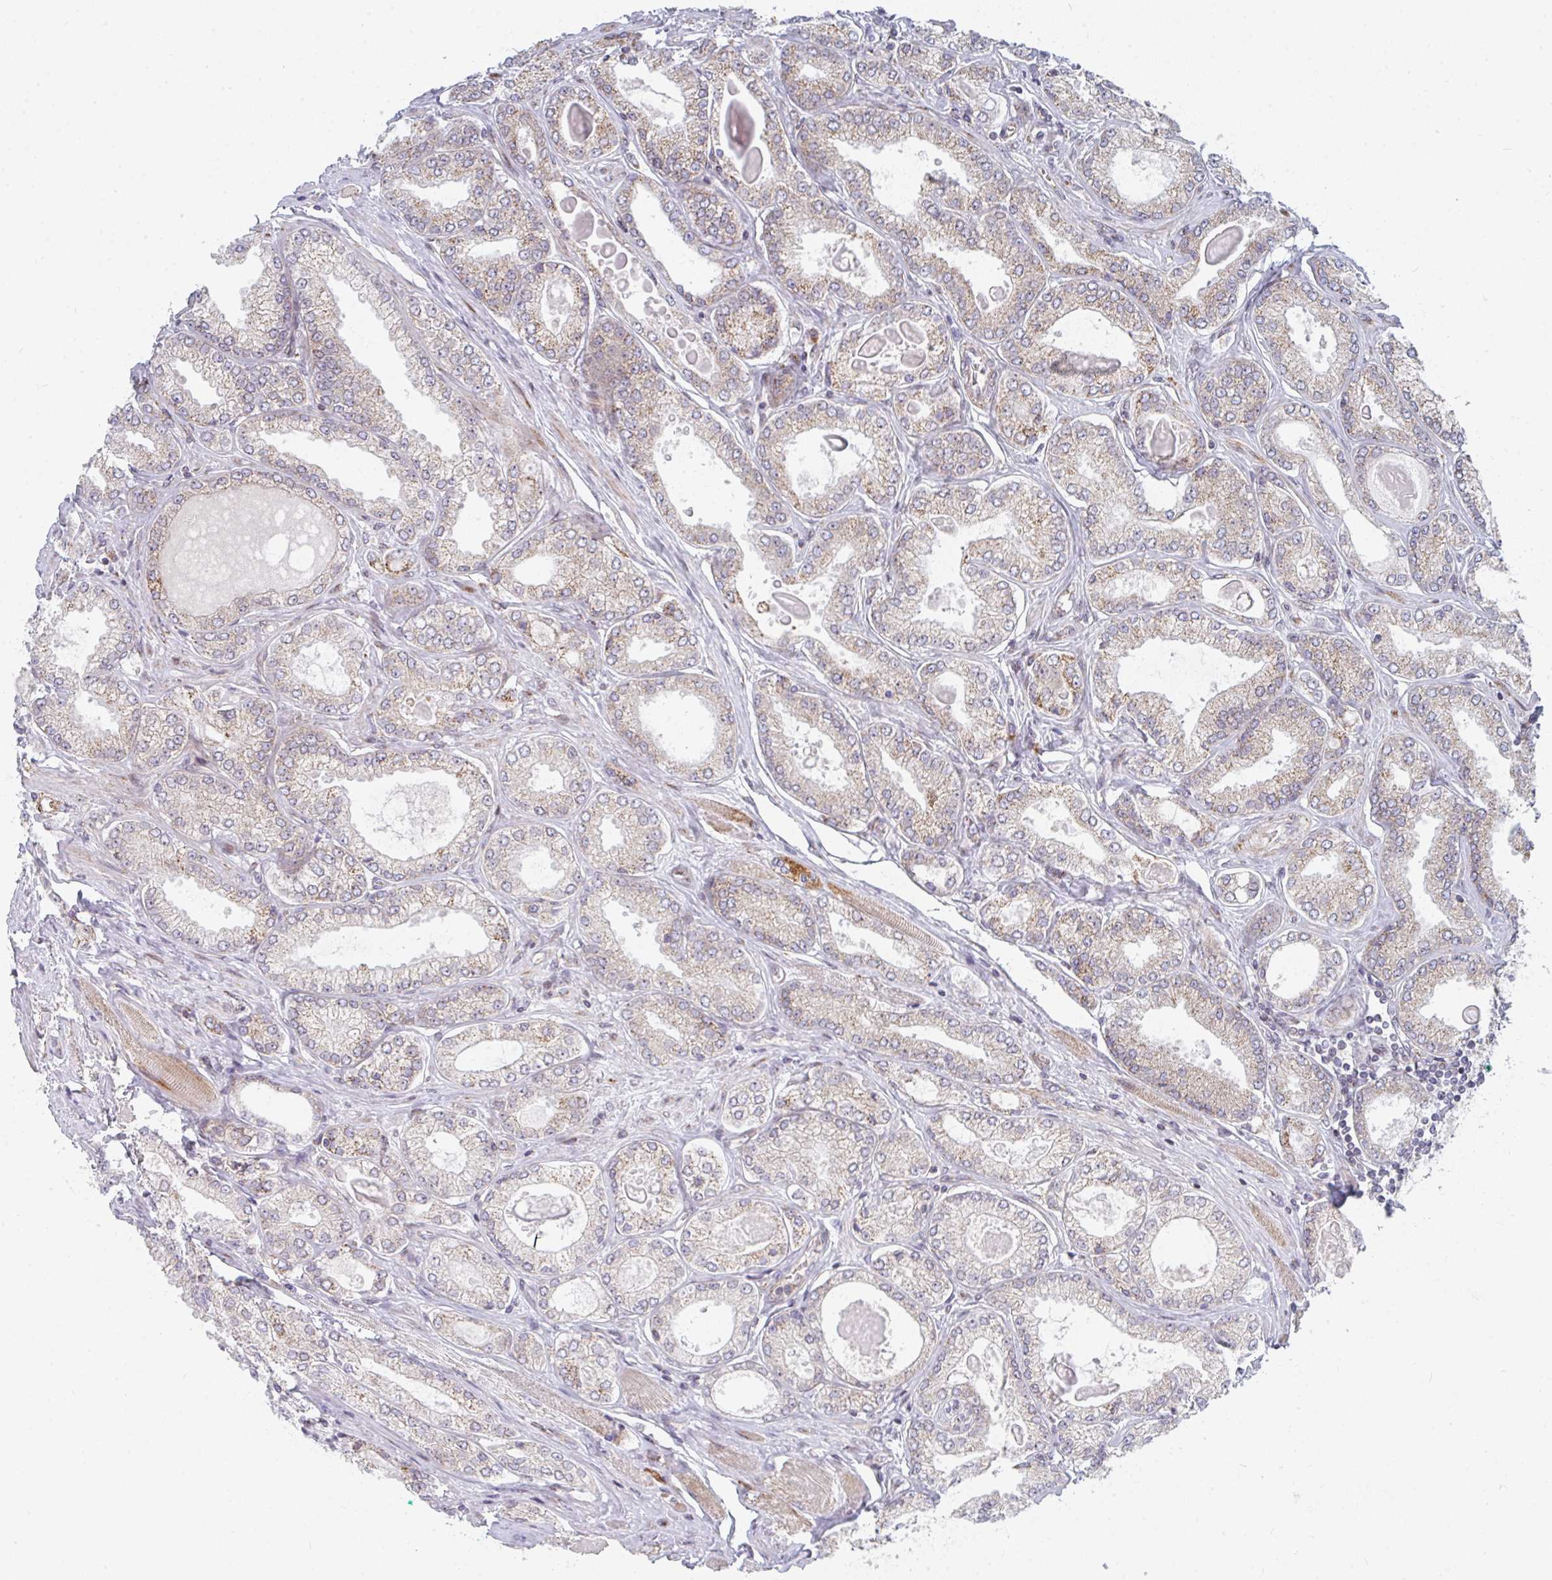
{"staining": {"intensity": "weak", "quantity": "25%-75%", "location": "cytoplasmic/membranous"}, "tissue": "prostate cancer", "cell_type": "Tumor cells", "image_type": "cancer", "snomed": [{"axis": "morphology", "description": "Adenocarcinoma, High grade"}, {"axis": "topography", "description": "Prostate"}], "caption": "Weak cytoplasmic/membranous protein positivity is appreciated in about 25%-75% of tumor cells in prostate adenocarcinoma (high-grade). (DAB IHC, brown staining for protein, blue staining for nuclei).", "gene": "PRKCH", "patient": {"sex": "male", "age": 68}}